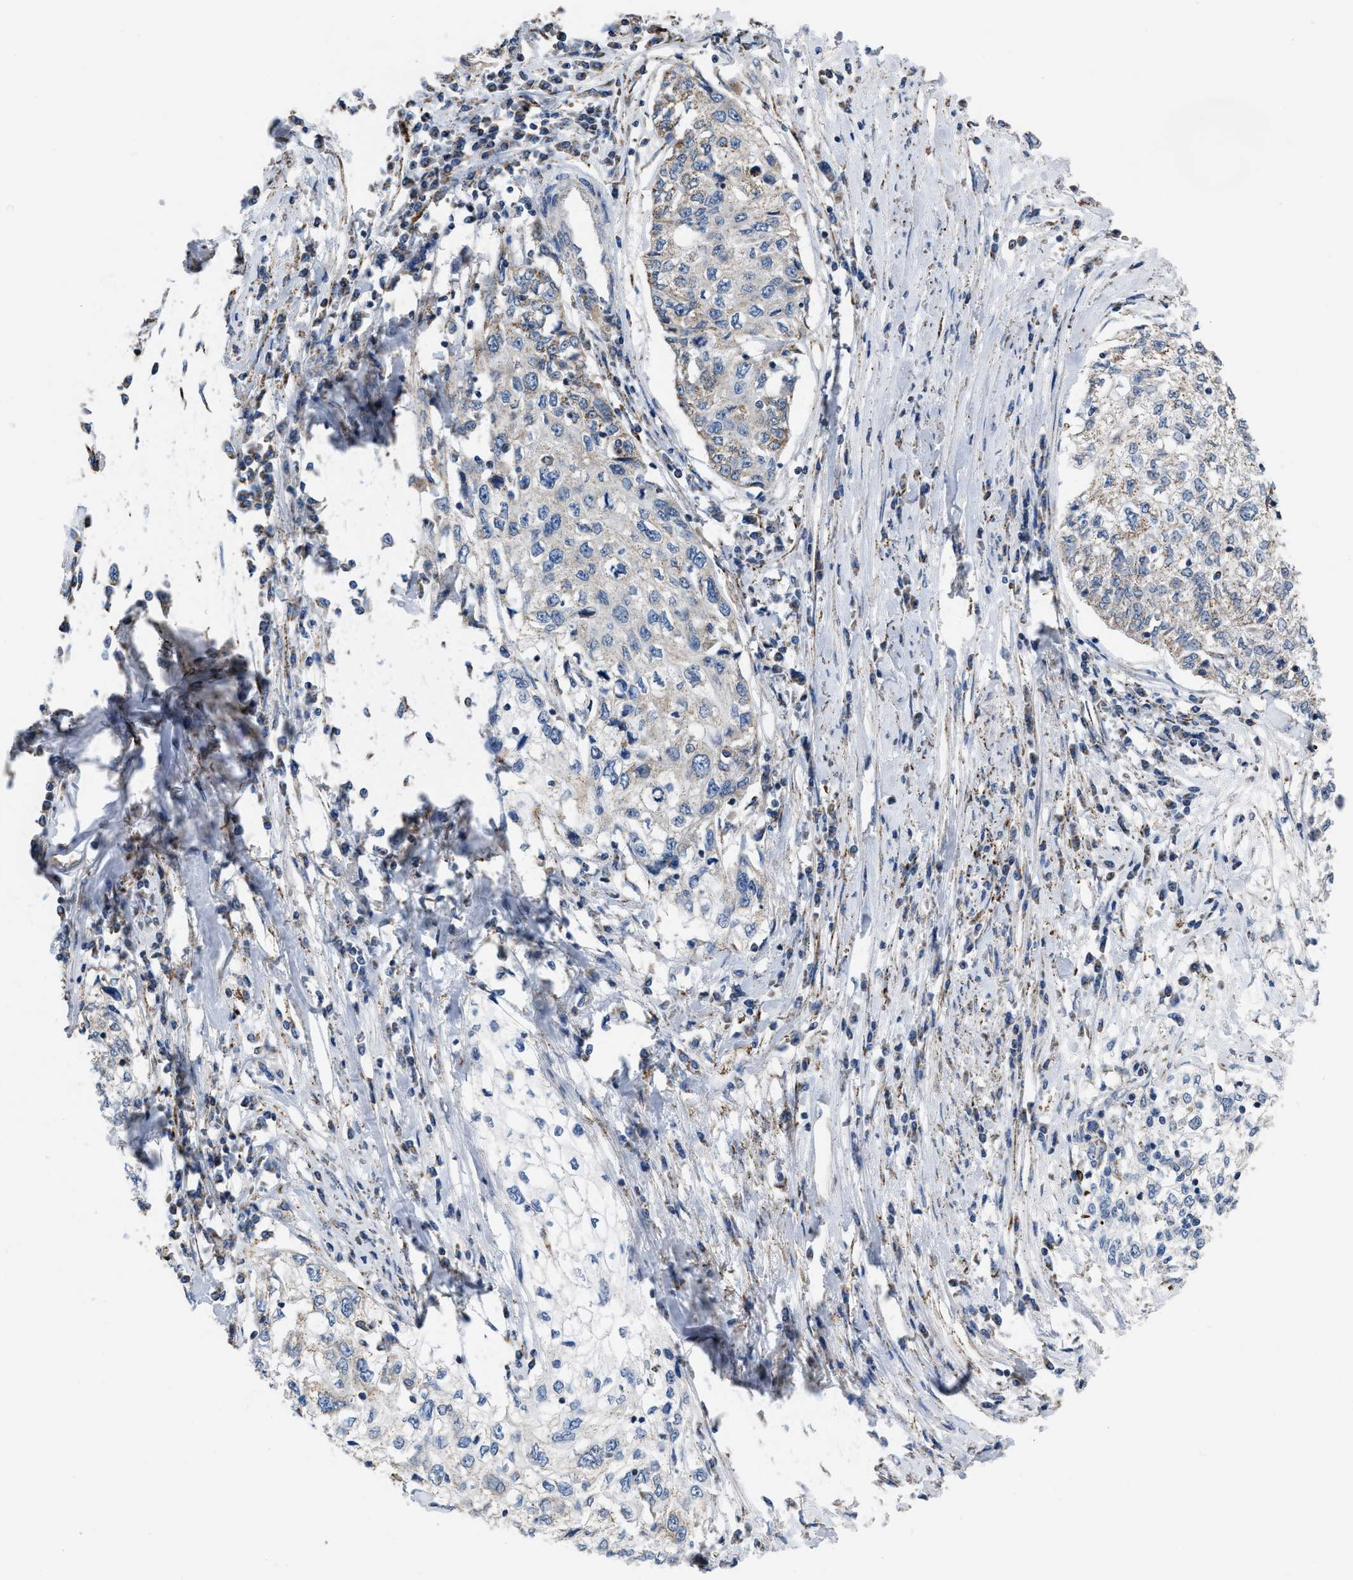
{"staining": {"intensity": "weak", "quantity": "25%-75%", "location": "cytoplasmic/membranous"}, "tissue": "cervical cancer", "cell_type": "Tumor cells", "image_type": "cancer", "snomed": [{"axis": "morphology", "description": "Squamous cell carcinoma, NOS"}, {"axis": "topography", "description": "Cervix"}], "caption": "Protein expression analysis of cervical cancer demonstrates weak cytoplasmic/membranous positivity in about 25%-75% of tumor cells.", "gene": "BCL10", "patient": {"sex": "female", "age": 57}}